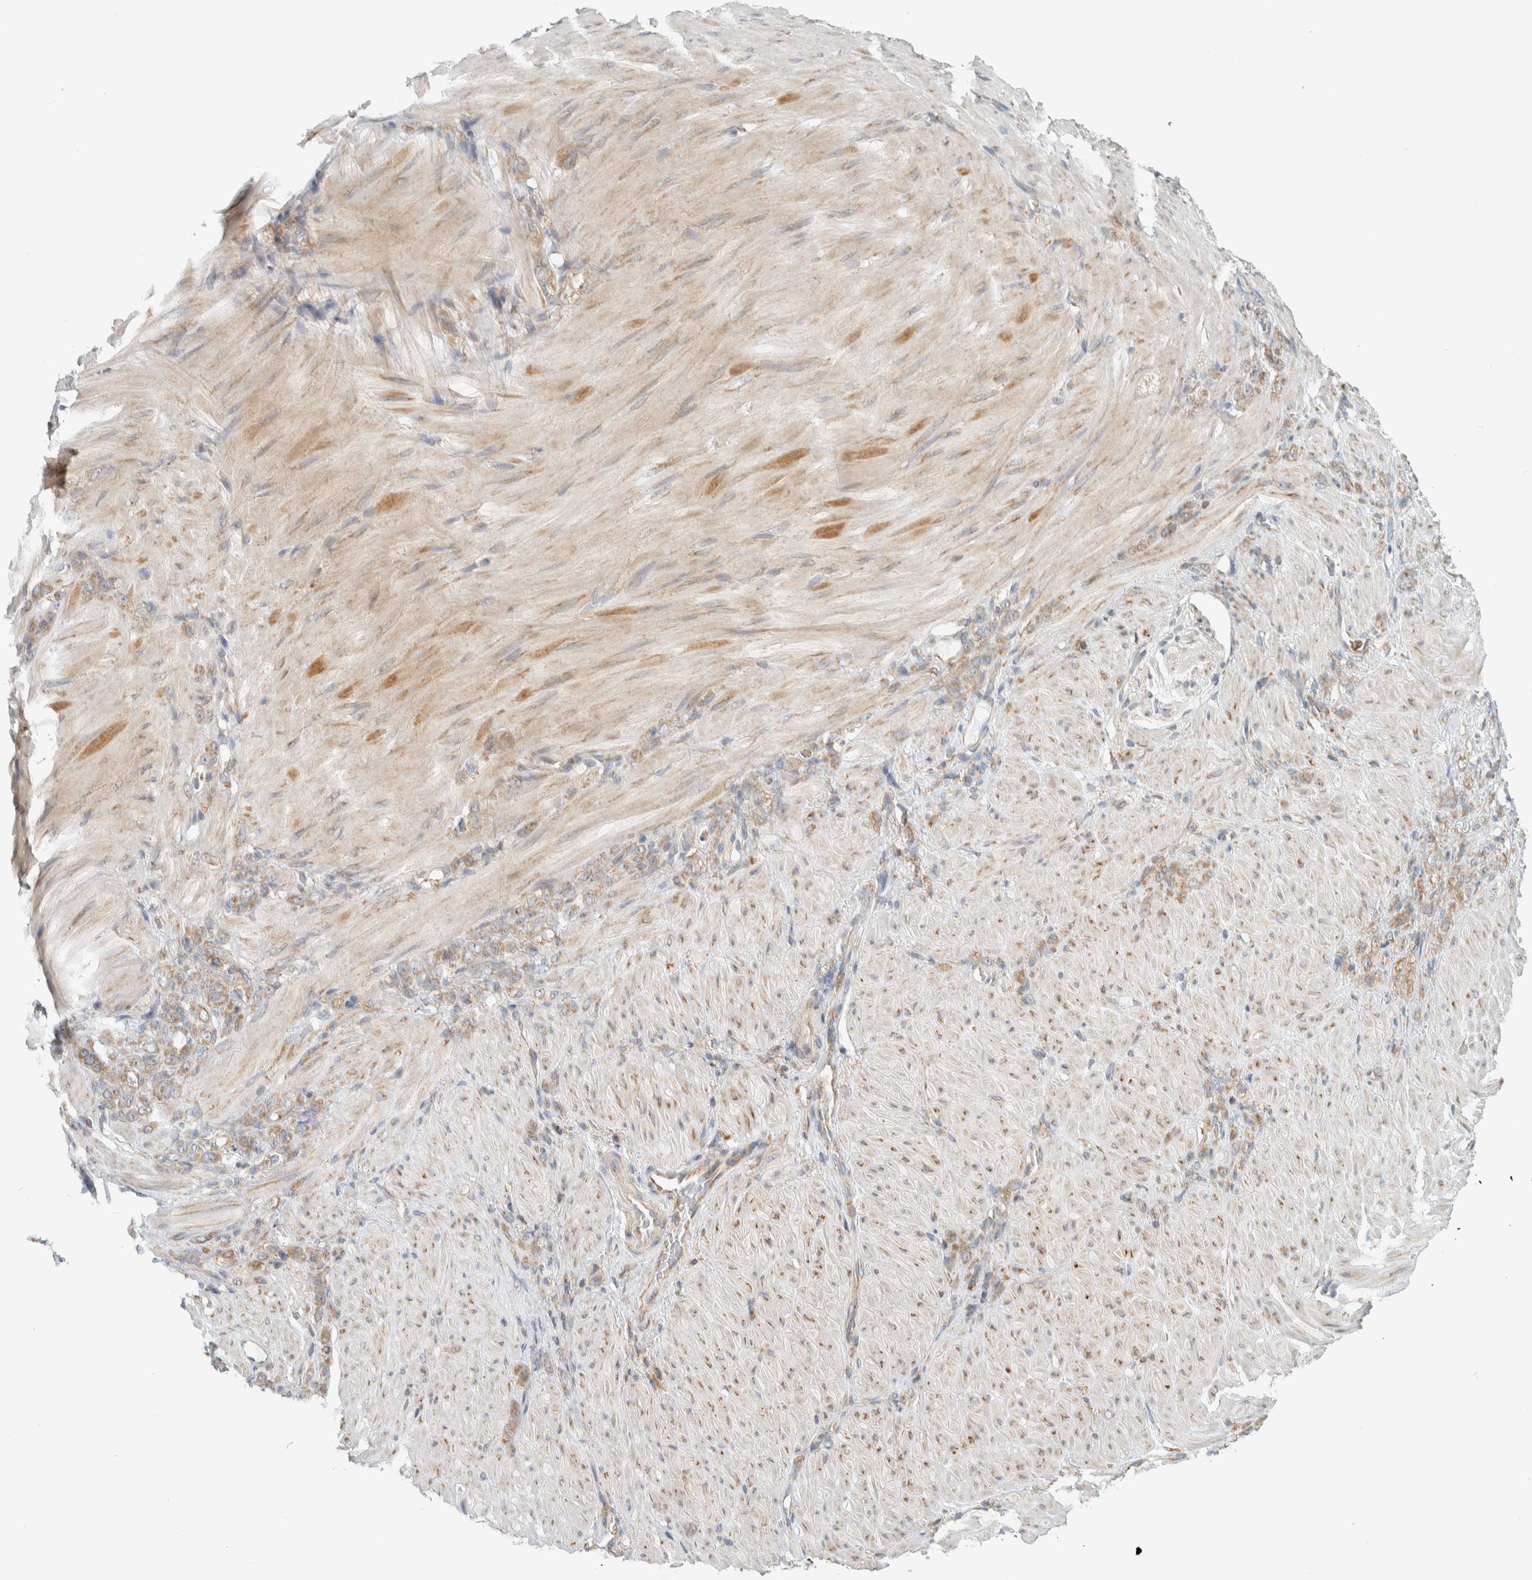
{"staining": {"intensity": "weak", "quantity": ">75%", "location": "cytoplasmic/membranous"}, "tissue": "stomach cancer", "cell_type": "Tumor cells", "image_type": "cancer", "snomed": [{"axis": "morphology", "description": "Normal tissue, NOS"}, {"axis": "morphology", "description": "Adenocarcinoma, NOS"}, {"axis": "topography", "description": "Stomach"}], "caption": "Tumor cells exhibit weak cytoplasmic/membranous staining in approximately >75% of cells in stomach cancer (adenocarcinoma). The protein of interest is stained brown, and the nuclei are stained in blue (DAB (3,3'-diaminobenzidine) IHC with brightfield microscopy, high magnification).", "gene": "CCDC57", "patient": {"sex": "male", "age": 82}}